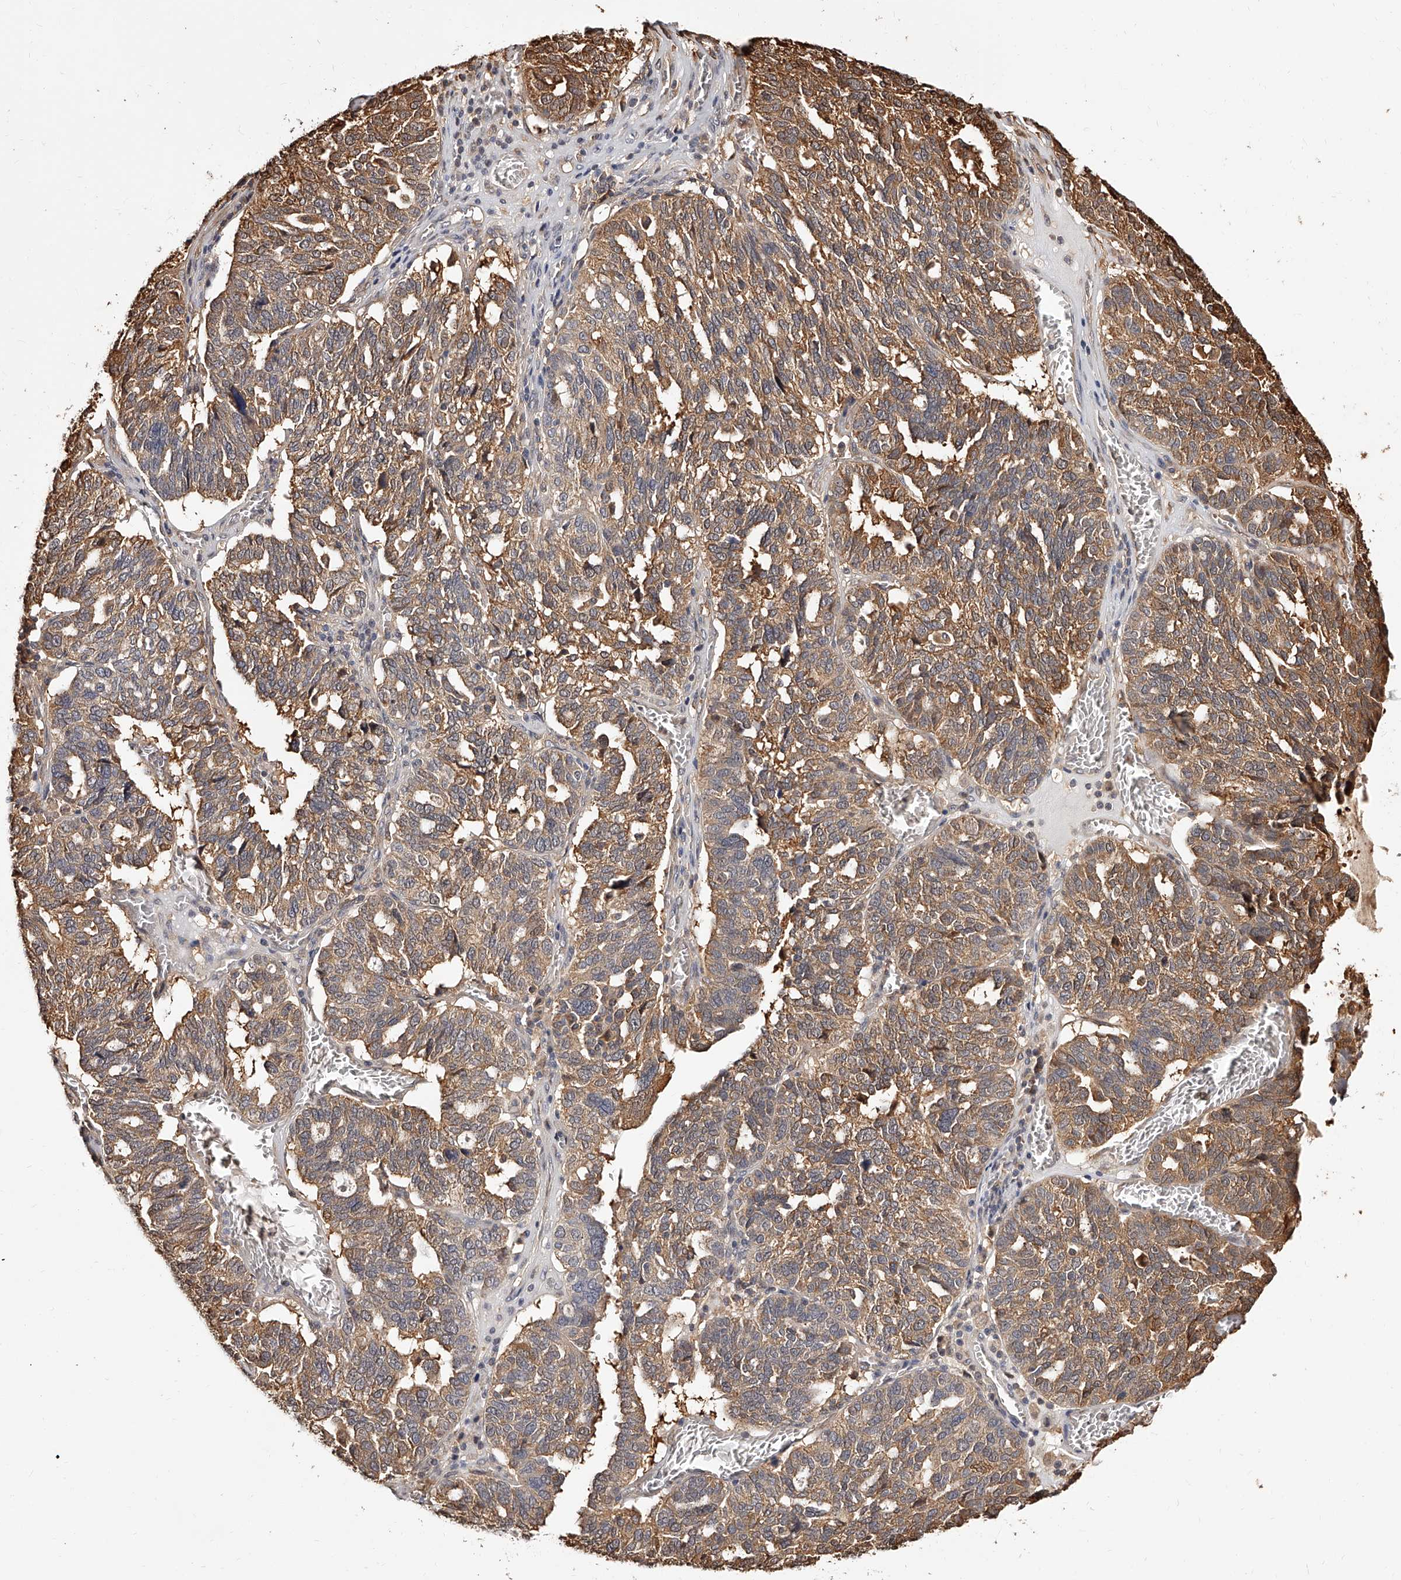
{"staining": {"intensity": "moderate", "quantity": ">75%", "location": "cytoplasmic/membranous"}, "tissue": "ovarian cancer", "cell_type": "Tumor cells", "image_type": "cancer", "snomed": [{"axis": "morphology", "description": "Cystadenocarcinoma, serous, NOS"}, {"axis": "topography", "description": "Ovary"}], "caption": "Immunohistochemical staining of human ovarian cancer (serous cystadenocarcinoma) displays medium levels of moderate cytoplasmic/membranous protein positivity in about >75% of tumor cells.", "gene": "ZNF582", "patient": {"sex": "female", "age": 59}}